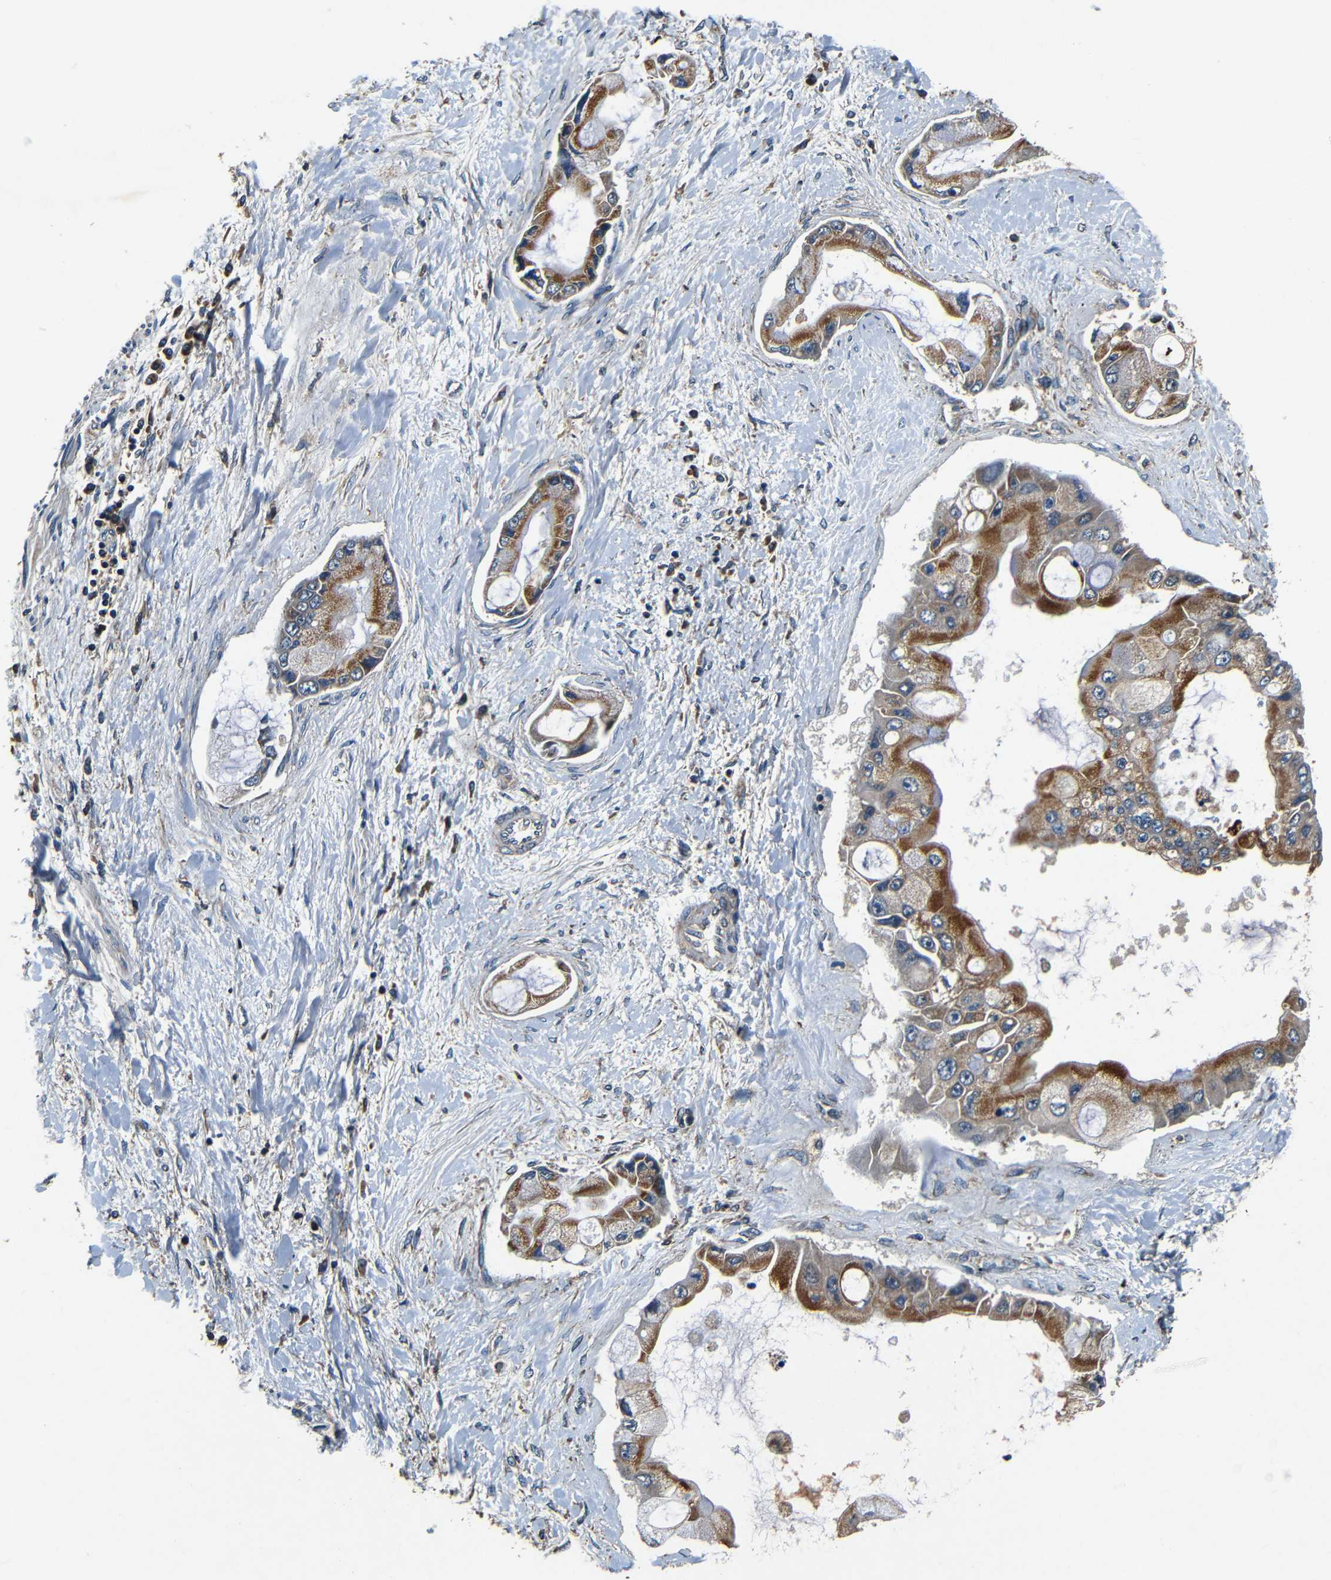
{"staining": {"intensity": "moderate", "quantity": ">75%", "location": "cytoplasmic/membranous"}, "tissue": "liver cancer", "cell_type": "Tumor cells", "image_type": "cancer", "snomed": [{"axis": "morphology", "description": "Cholangiocarcinoma"}, {"axis": "topography", "description": "Liver"}], "caption": "This image demonstrates cholangiocarcinoma (liver) stained with immunohistochemistry (IHC) to label a protein in brown. The cytoplasmic/membranous of tumor cells show moderate positivity for the protein. Nuclei are counter-stained blue.", "gene": "MTX1", "patient": {"sex": "male", "age": 50}}